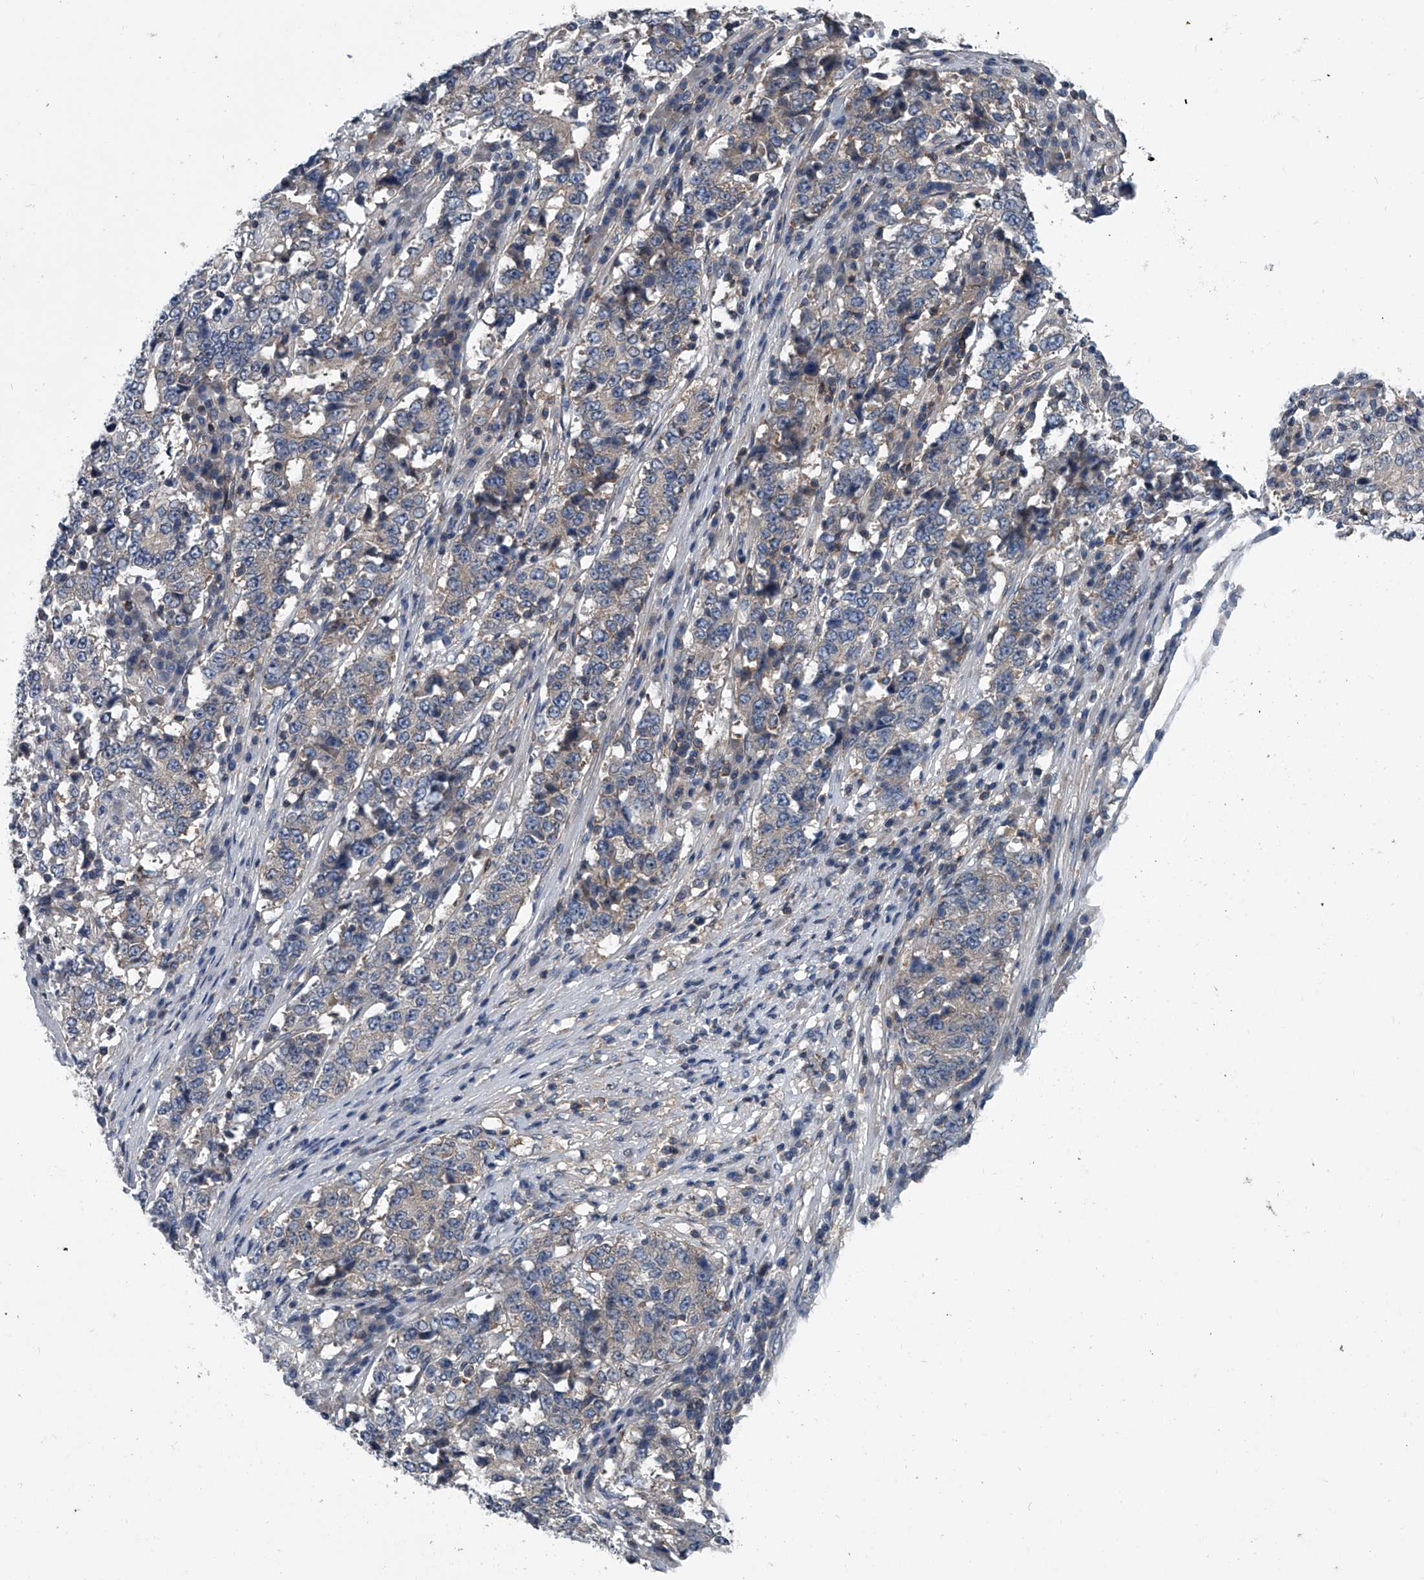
{"staining": {"intensity": "weak", "quantity": "<25%", "location": "cytoplasmic/membranous"}, "tissue": "stomach cancer", "cell_type": "Tumor cells", "image_type": "cancer", "snomed": [{"axis": "morphology", "description": "Adenocarcinoma, NOS"}, {"axis": "topography", "description": "Stomach"}], "caption": "The micrograph displays no staining of tumor cells in stomach cancer (adenocarcinoma).", "gene": "PPP2R5D", "patient": {"sex": "male", "age": 59}}